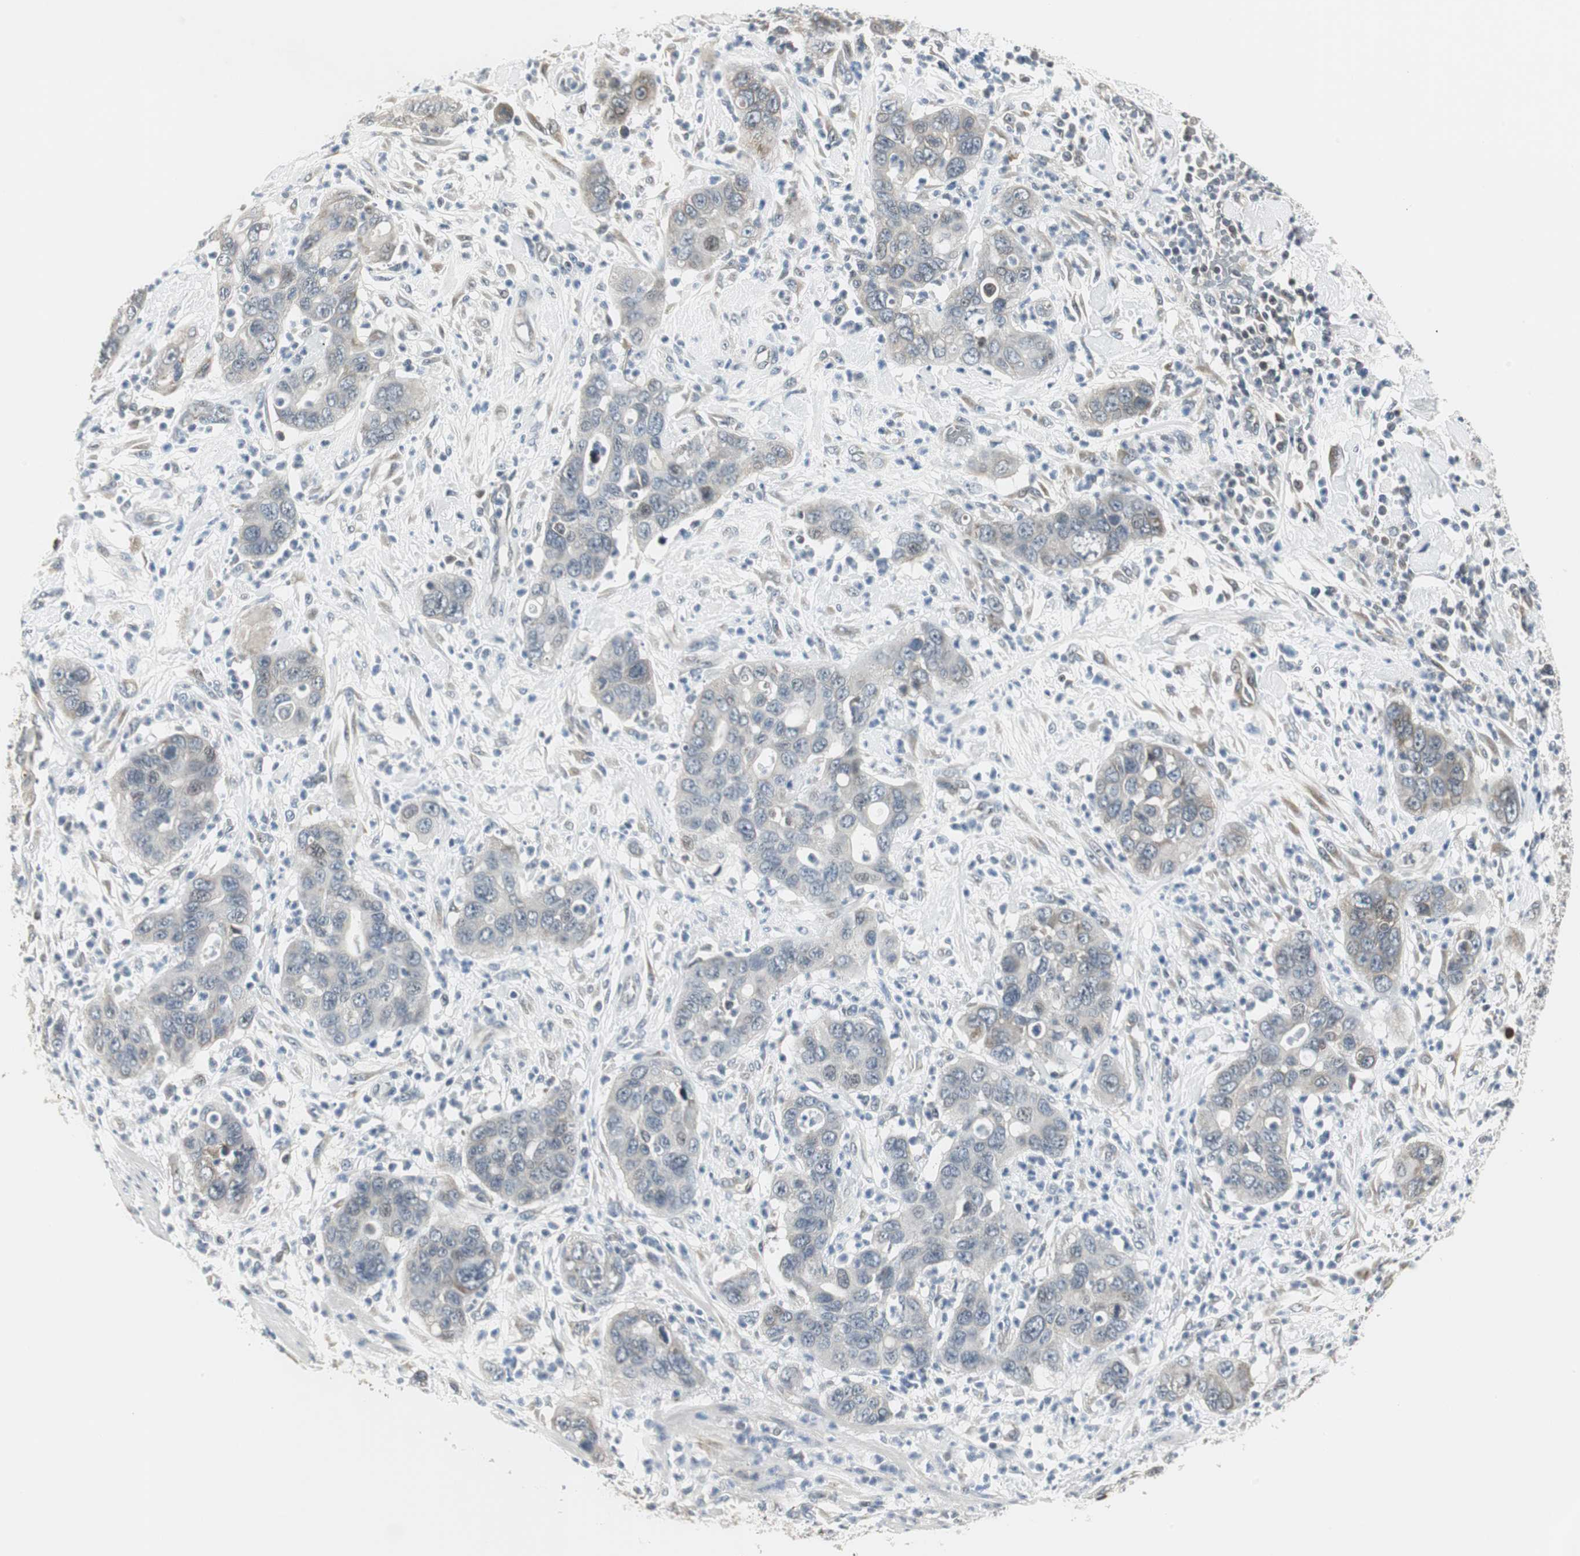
{"staining": {"intensity": "weak", "quantity": "<25%", "location": "cytoplasmic/membranous"}, "tissue": "pancreatic cancer", "cell_type": "Tumor cells", "image_type": "cancer", "snomed": [{"axis": "morphology", "description": "Adenocarcinoma, NOS"}, {"axis": "topography", "description": "Pancreas"}], "caption": "This image is of adenocarcinoma (pancreatic) stained with immunohistochemistry to label a protein in brown with the nuclei are counter-stained blue. There is no positivity in tumor cells.", "gene": "CCT5", "patient": {"sex": "female", "age": 71}}